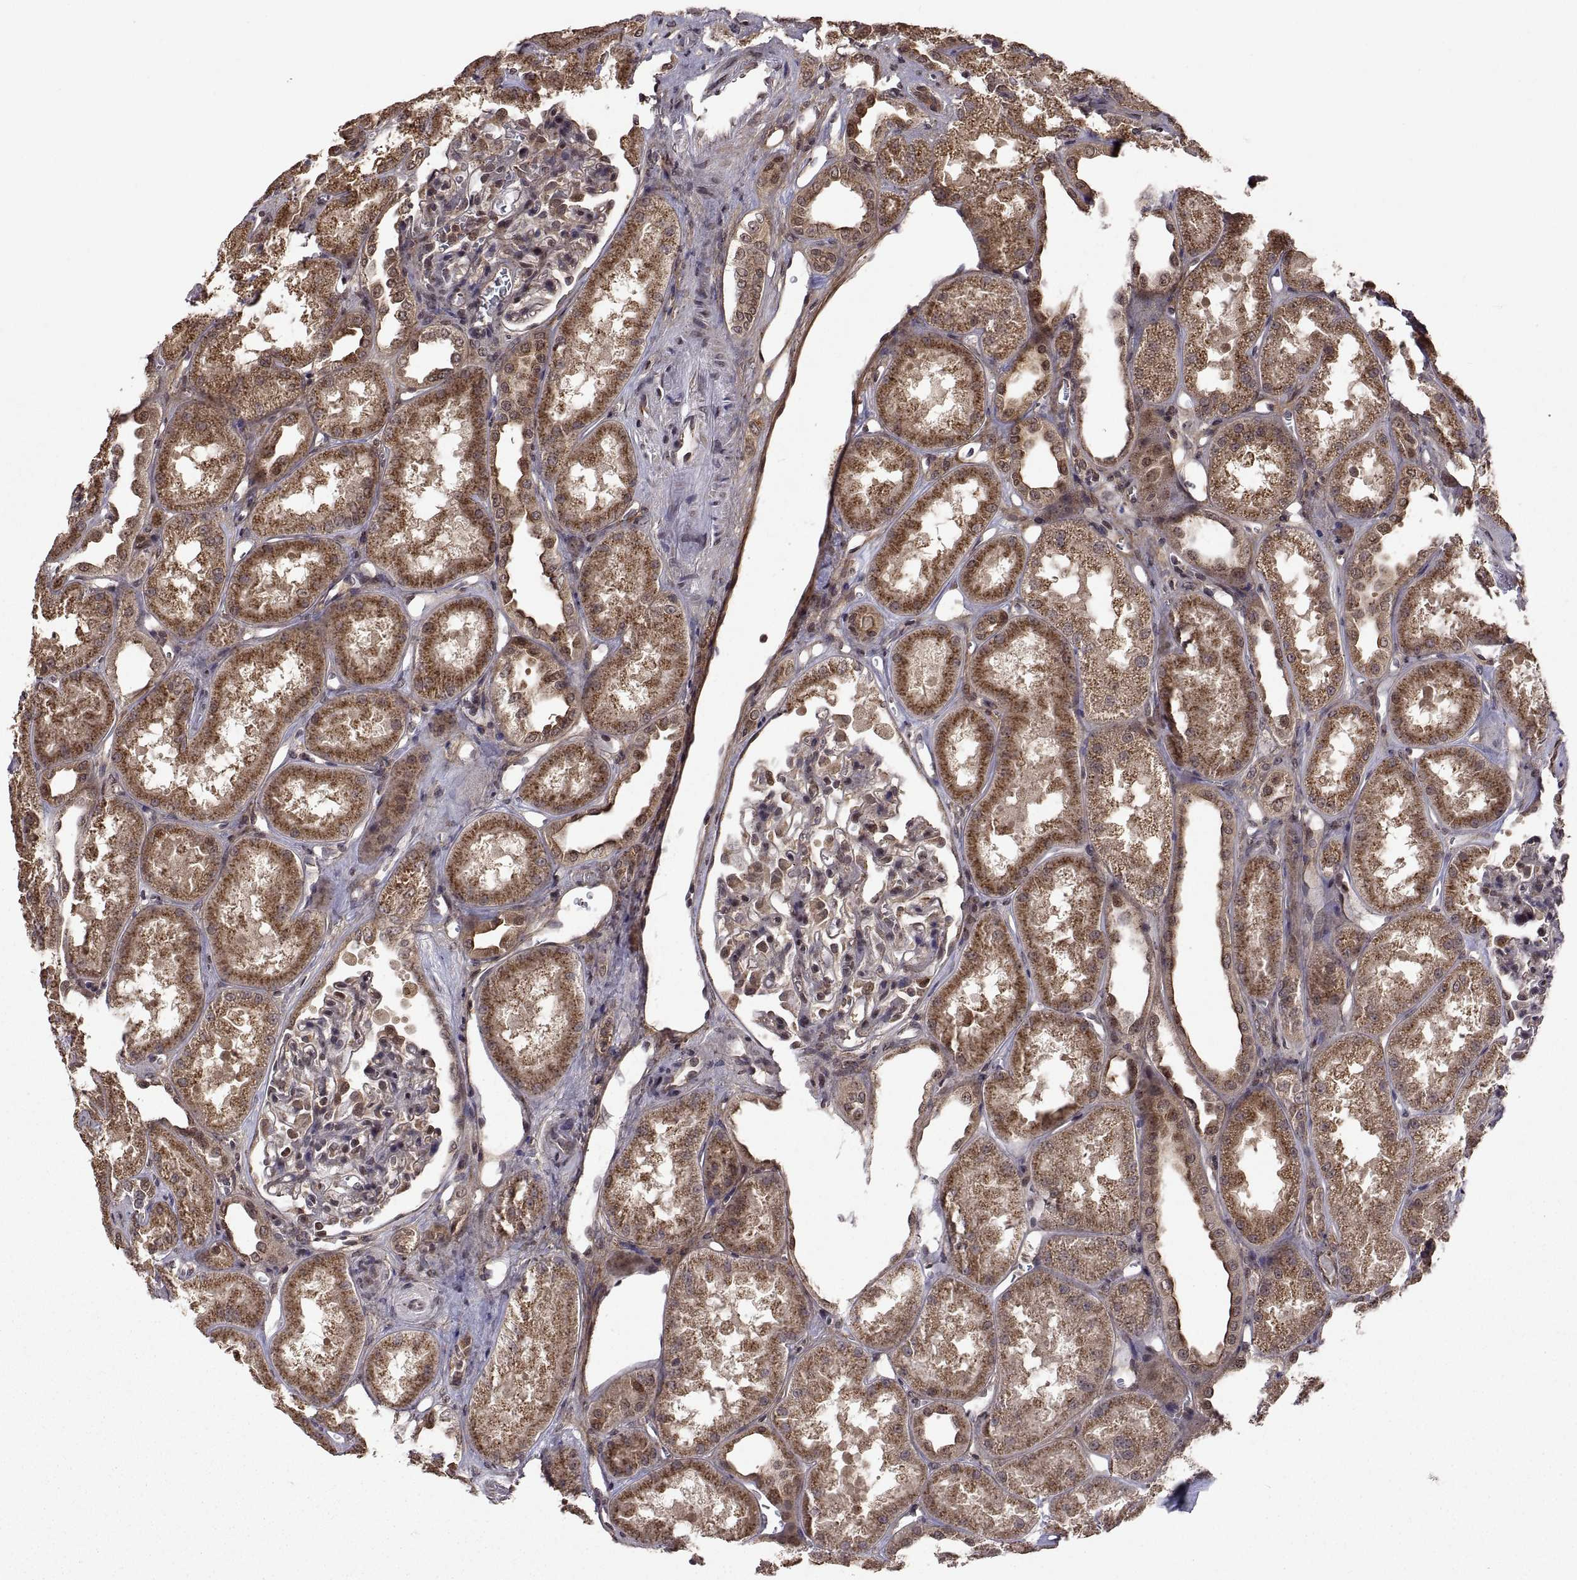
{"staining": {"intensity": "moderate", "quantity": "25%-75%", "location": "cytoplasmic/membranous"}, "tissue": "kidney", "cell_type": "Cells in glomeruli", "image_type": "normal", "snomed": [{"axis": "morphology", "description": "Normal tissue, NOS"}, {"axis": "topography", "description": "Kidney"}], "caption": "High-magnification brightfield microscopy of unremarkable kidney stained with DAB (3,3'-diaminobenzidine) (brown) and counterstained with hematoxylin (blue). cells in glomeruli exhibit moderate cytoplasmic/membranous positivity is identified in about25%-75% of cells.", "gene": "ZNRF2", "patient": {"sex": "male", "age": 61}}